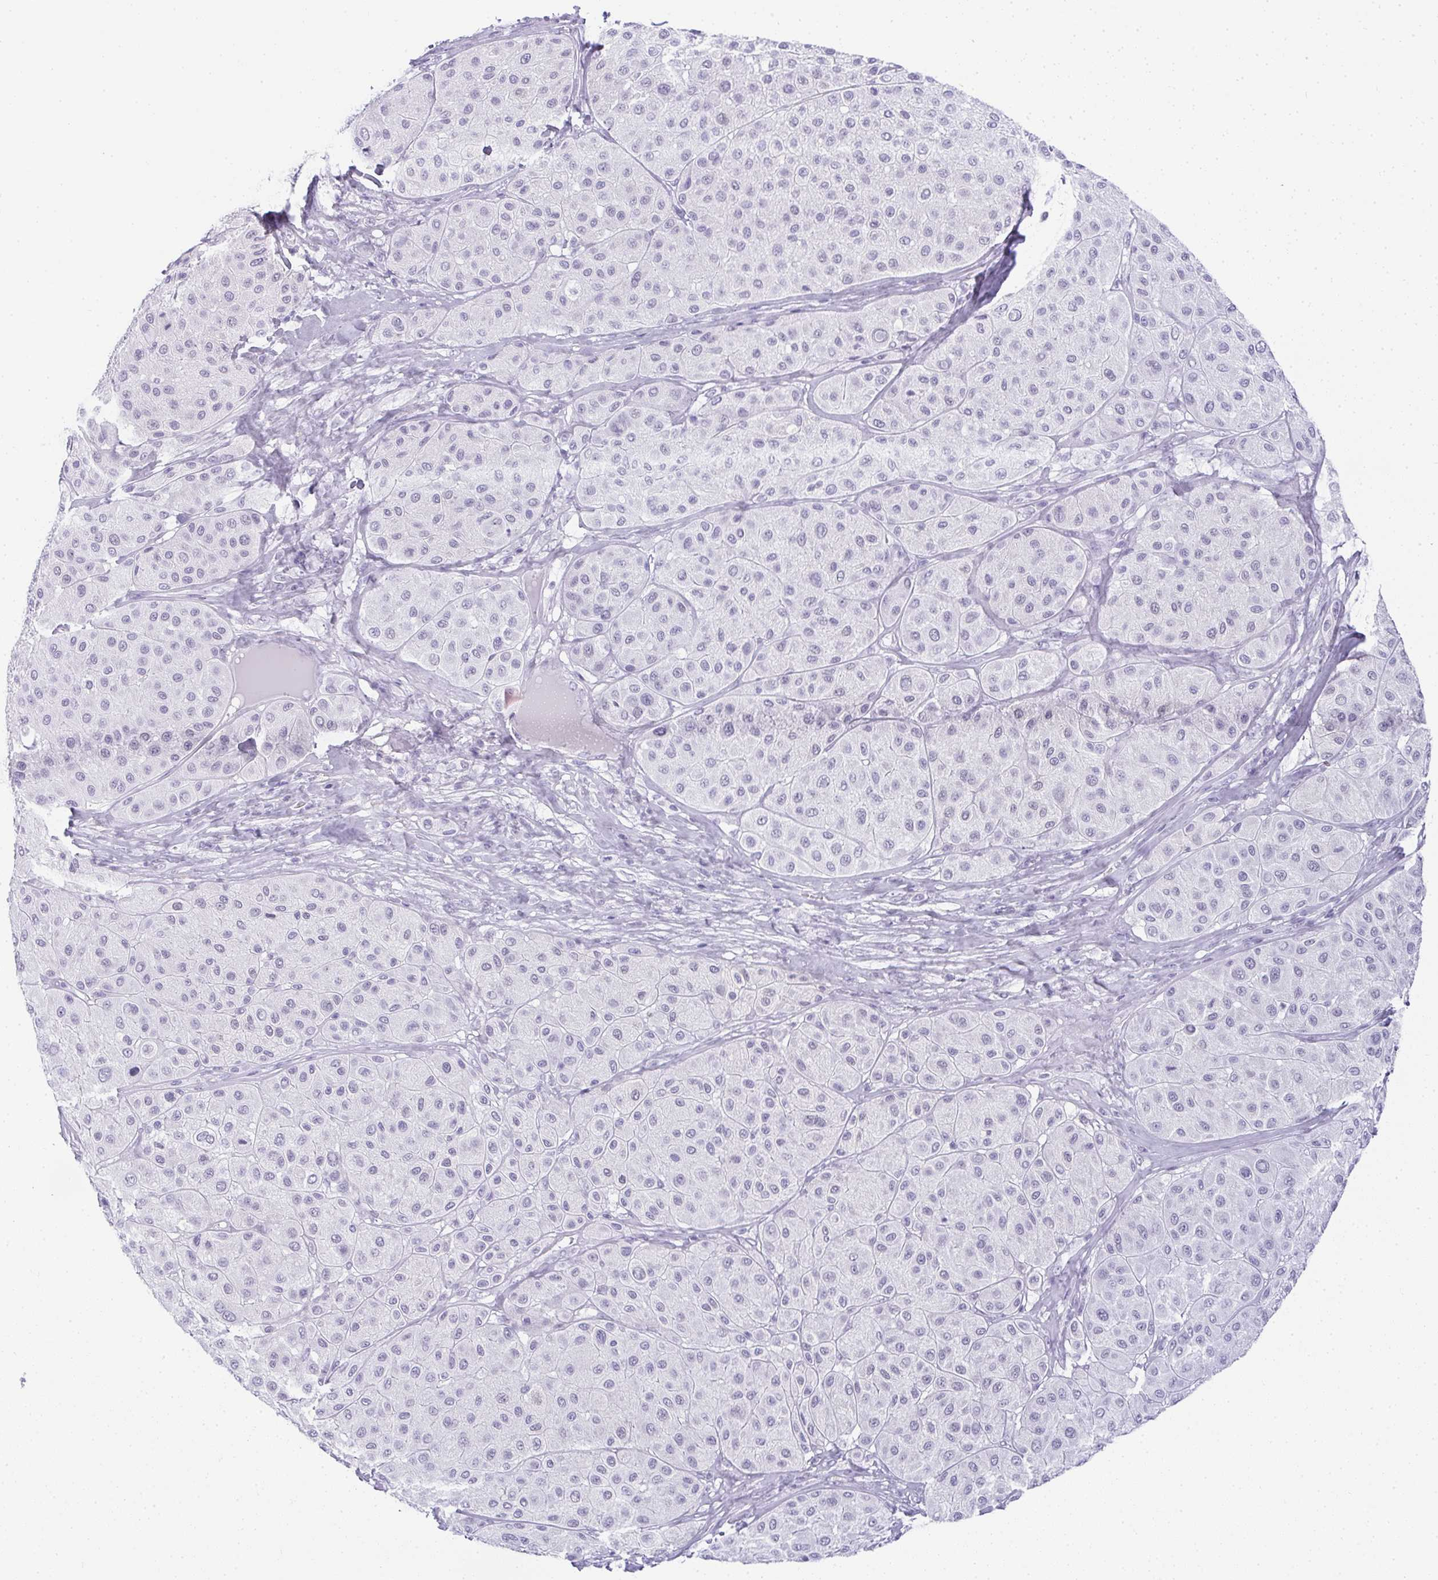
{"staining": {"intensity": "negative", "quantity": "none", "location": "none"}, "tissue": "melanoma", "cell_type": "Tumor cells", "image_type": "cancer", "snomed": [{"axis": "morphology", "description": "Malignant melanoma, Metastatic site"}, {"axis": "topography", "description": "Smooth muscle"}], "caption": "This is an IHC micrograph of human melanoma. There is no staining in tumor cells.", "gene": "PLA2G1B", "patient": {"sex": "male", "age": 41}}